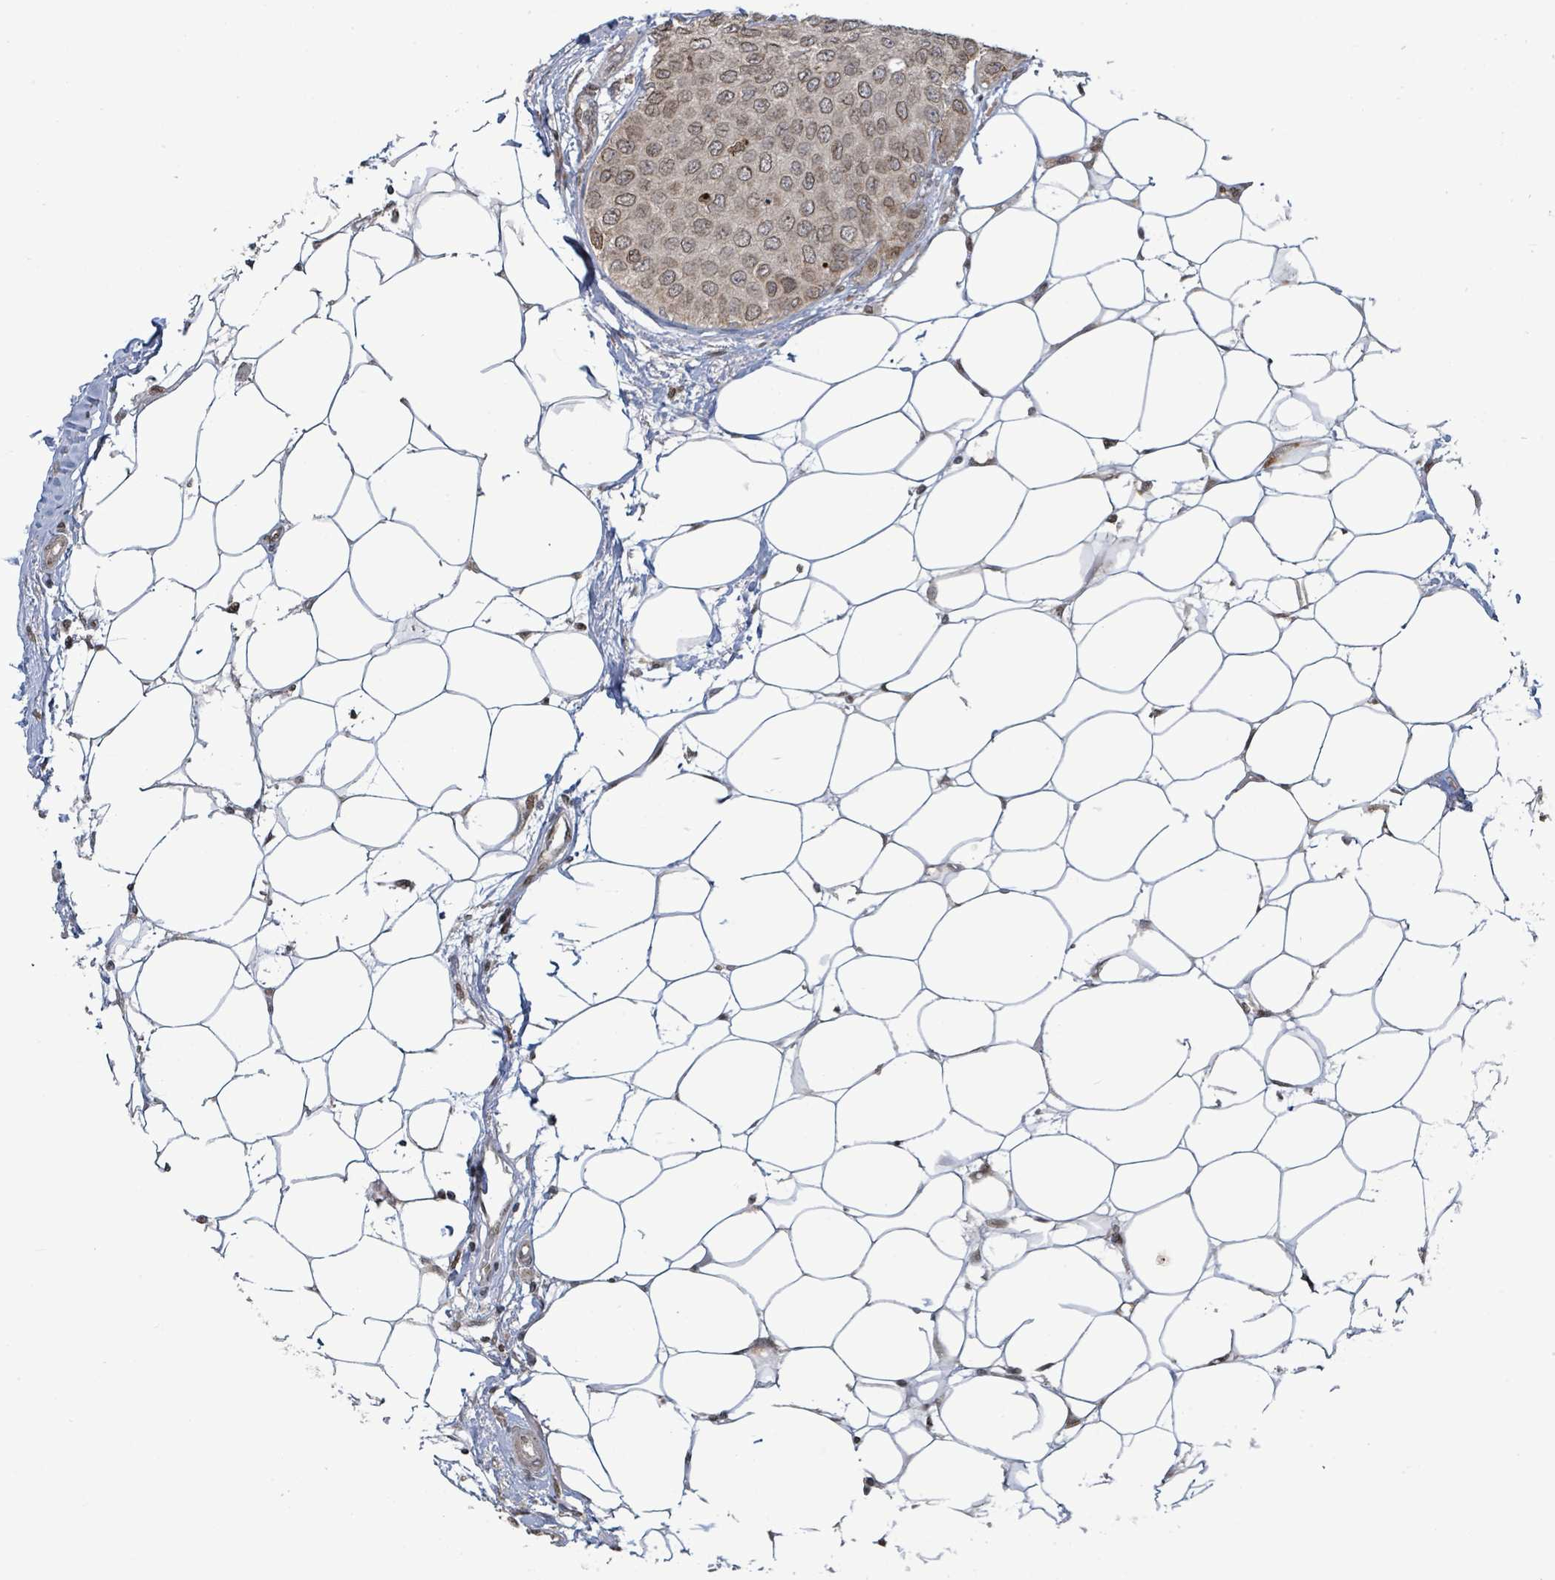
{"staining": {"intensity": "weak", "quantity": ">75%", "location": "nuclear"}, "tissue": "breast cancer", "cell_type": "Tumor cells", "image_type": "cancer", "snomed": [{"axis": "morphology", "description": "Duct carcinoma"}, {"axis": "topography", "description": "Breast"}], "caption": "A brown stain shows weak nuclear positivity of a protein in breast infiltrating ductal carcinoma tumor cells.", "gene": "SBF2", "patient": {"sex": "female", "age": 72}}